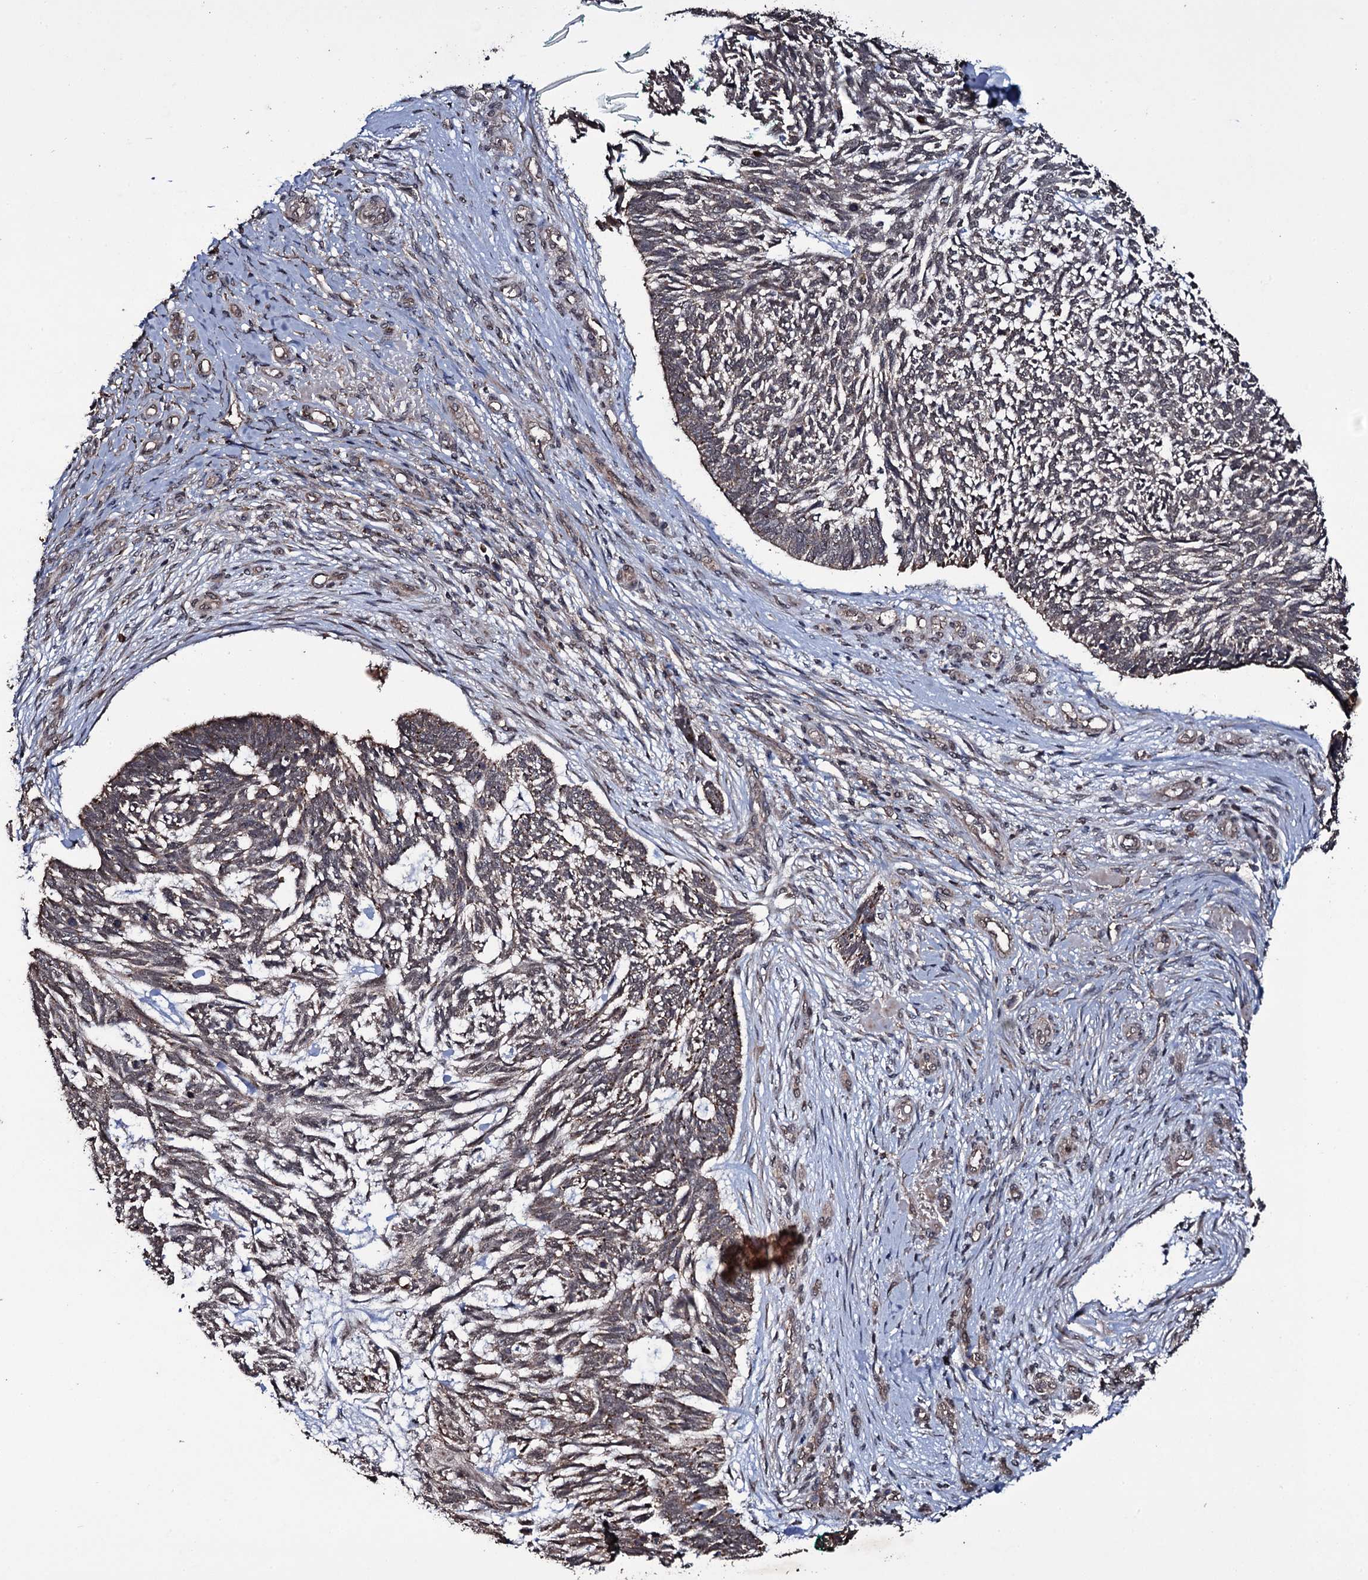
{"staining": {"intensity": "weak", "quantity": "25%-75%", "location": "cytoplasmic/membranous"}, "tissue": "skin cancer", "cell_type": "Tumor cells", "image_type": "cancer", "snomed": [{"axis": "morphology", "description": "Basal cell carcinoma"}, {"axis": "topography", "description": "Skin"}], "caption": "This image demonstrates IHC staining of basal cell carcinoma (skin), with low weak cytoplasmic/membranous positivity in about 25%-75% of tumor cells.", "gene": "MRPS31", "patient": {"sex": "male", "age": 88}}